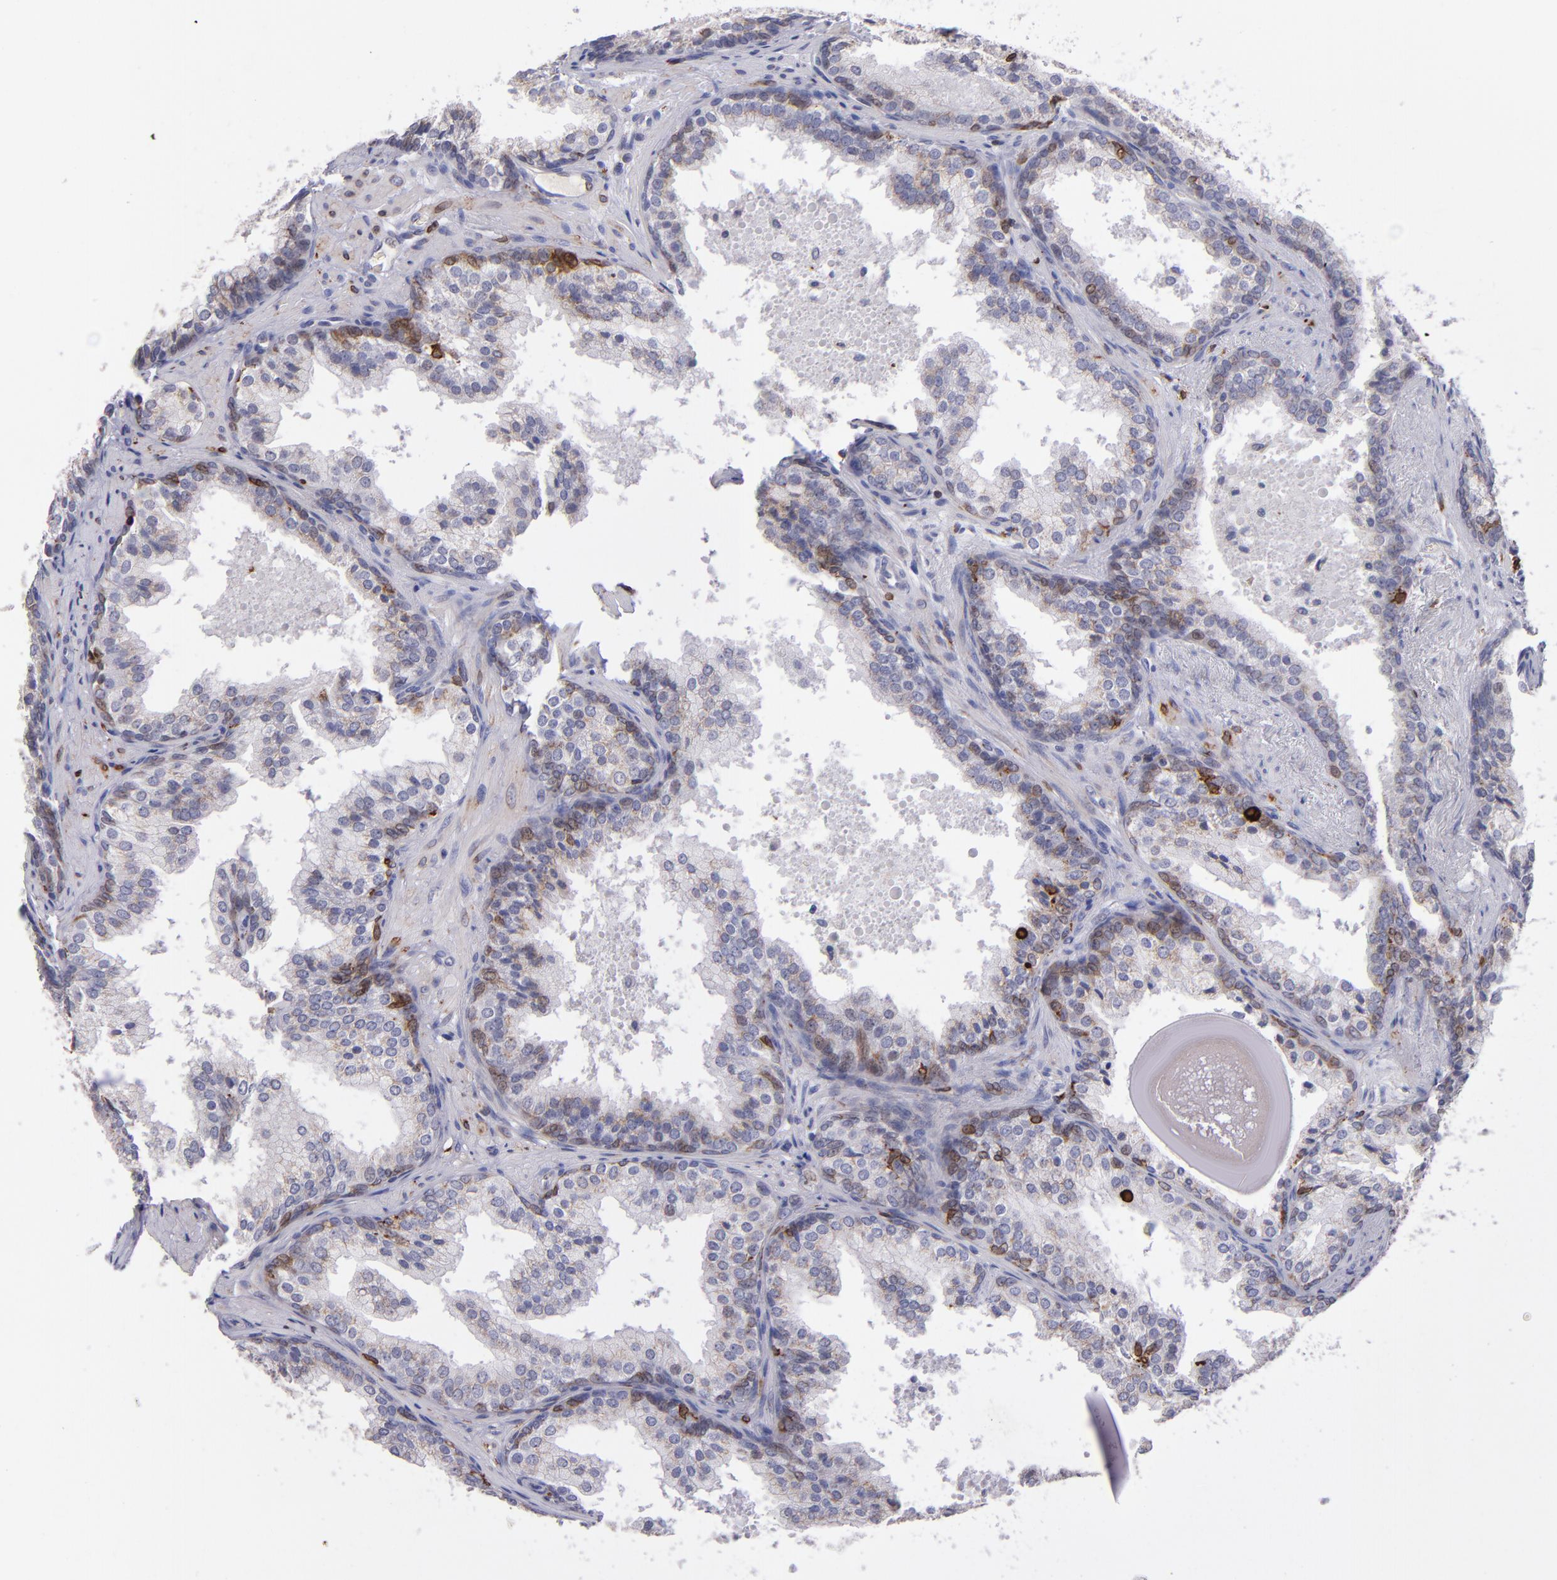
{"staining": {"intensity": "weak", "quantity": "25%-75%", "location": "cytoplasmic/membranous"}, "tissue": "prostate cancer", "cell_type": "Tumor cells", "image_type": "cancer", "snomed": [{"axis": "morphology", "description": "Adenocarcinoma, Low grade"}, {"axis": "topography", "description": "Prostate"}], "caption": "IHC of human low-grade adenocarcinoma (prostate) displays low levels of weak cytoplasmic/membranous positivity in approximately 25%-75% of tumor cells. The staining was performed using DAB, with brown indicating positive protein expression. Nuclei are stained blue with hematoxylin.", "gene": "PTGS1", "patient": {"sex": "male", "age": 69}}